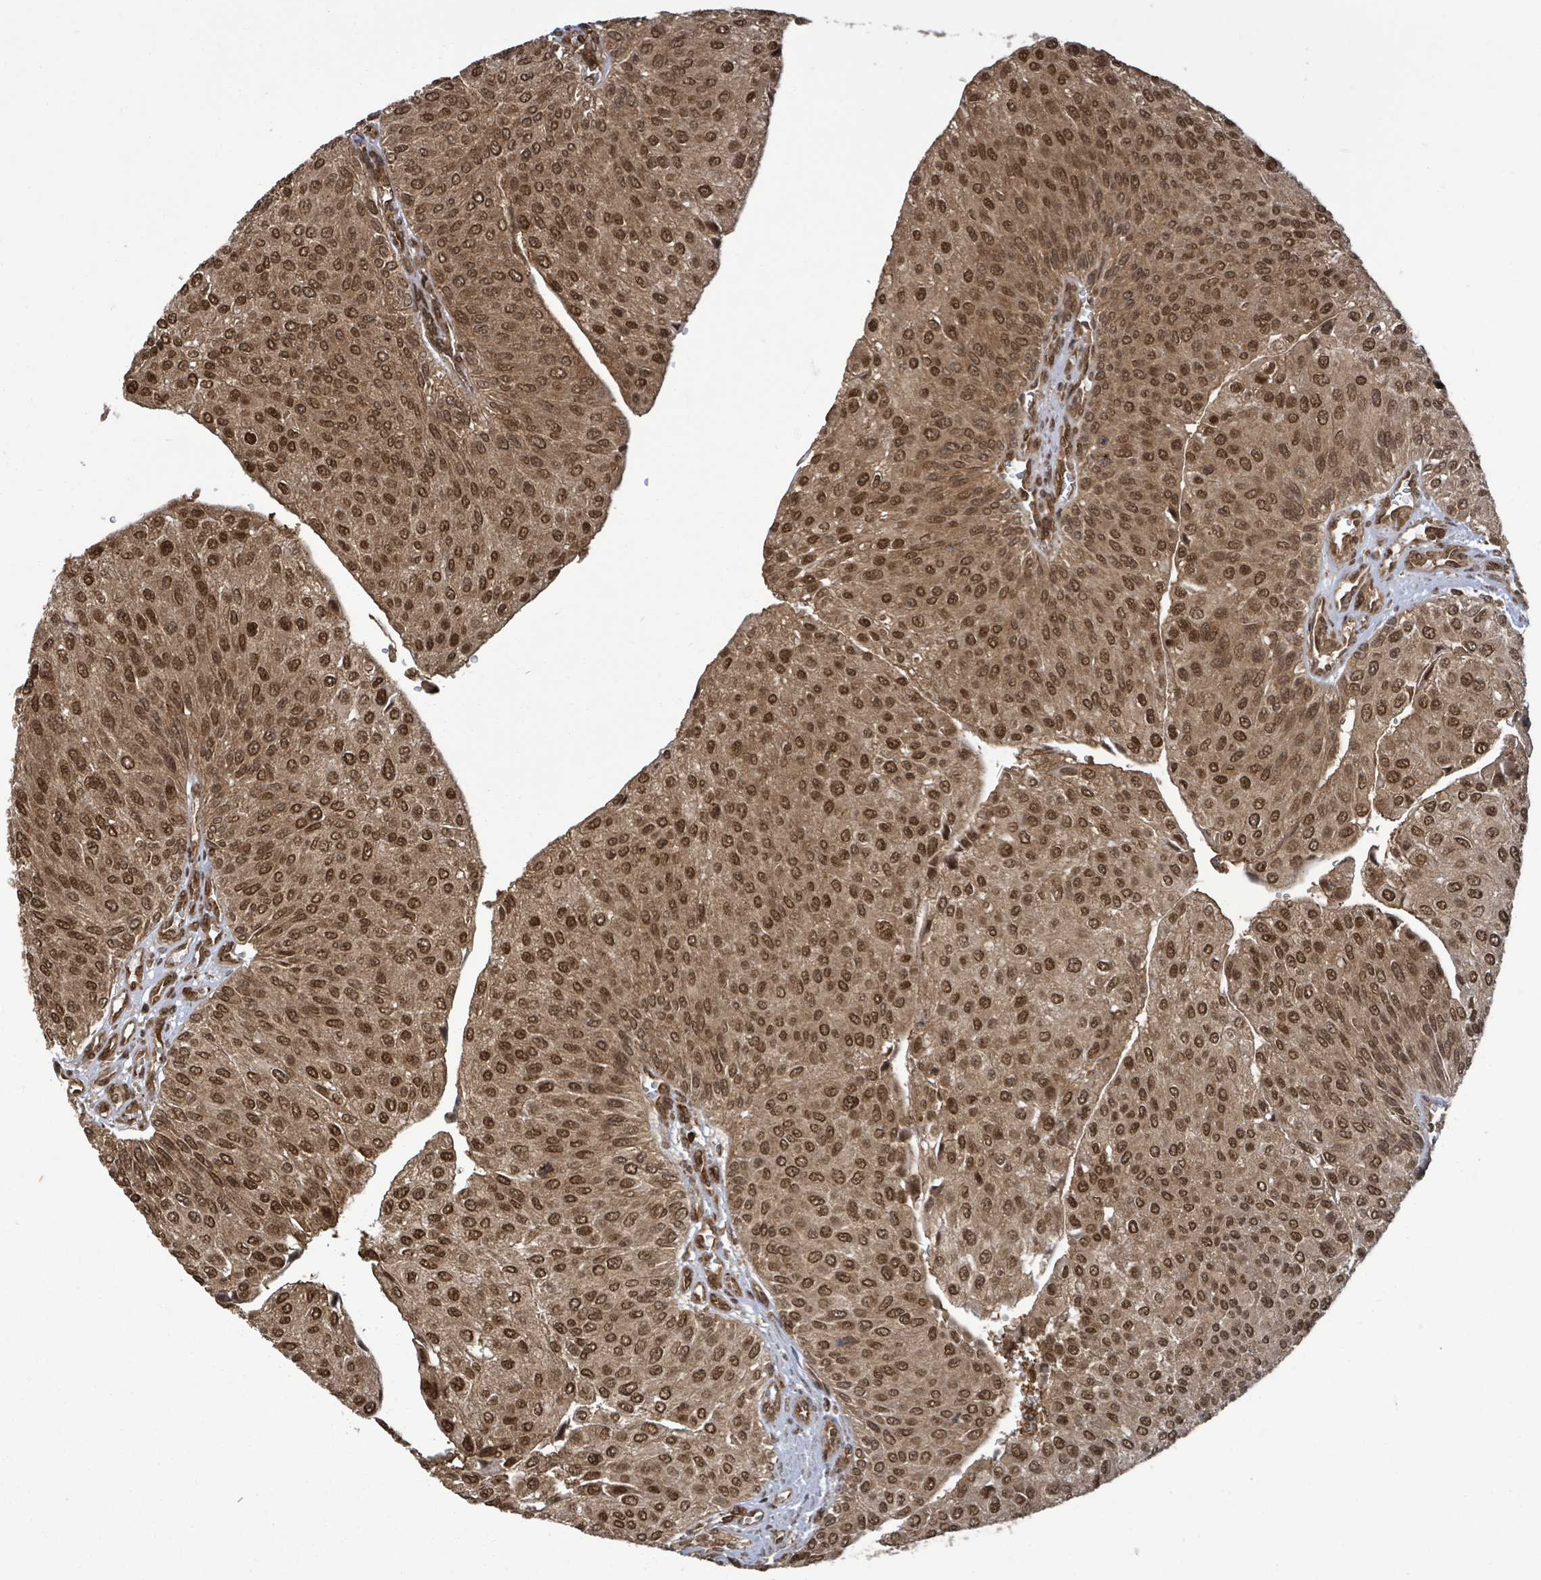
{"staining": {"intensity": "strong", "quantity": ">75%", "location": "cytoplasmic/membranous,nuclear"}, "tissue": "urothelial cancer", "cell_type": "Tumor cells", "image_type": "cancer", "snomed": [{"axis": "morphology", "description": "Urothelial carcinoma, NOS"}, {"axis": "topography", "description": "Urinary bladder"}], "caption": "Protein expression analysis of transitional cell carcinoma reveals strong cytoplasmic/membranous and nuclear expression in about >75% of tumor cells. (Stains: DAB (3,3'-diaminobenzidine) in brown, nuclei in blue, Microscopy: brightfield microscopy at high magnification).", "gene": "KLC1", "patient": {"sex": "male", "age": 67}}